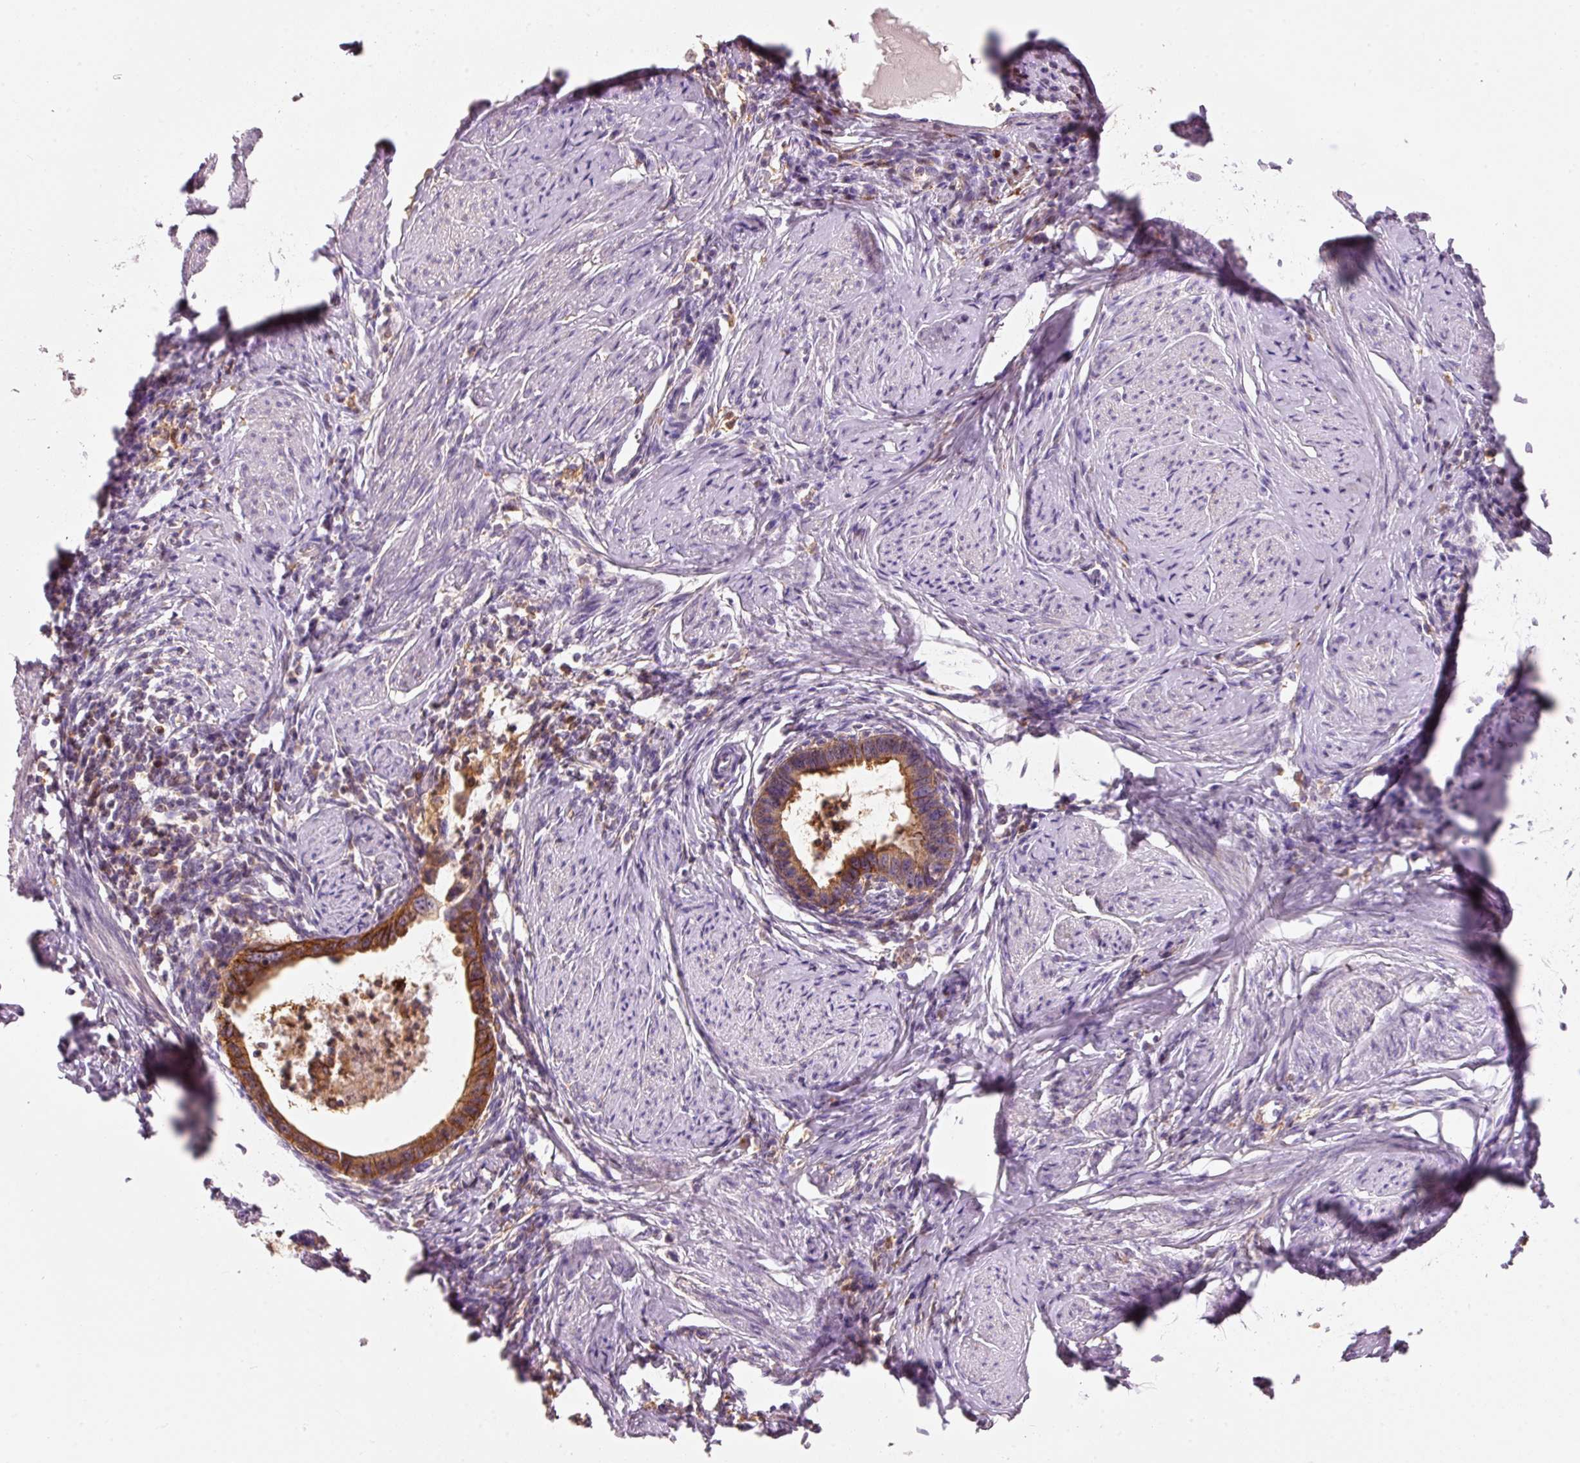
{"staining": {"intensity": "strong", "quantity": ">75%", "location": "cytoplasmic/membranous"}, "tissue": "cervical cancer", "cell_type": "Tumor cells", "image_type": "cancer", "snomed": [{"axis": "morphology", "description": "Adenocarcinoma, NOS"}, {"axis": "topography", "description": "Cervix"}], "caption": "This histopathology image demonstrates immunohistochemistry staining of cervical cancer, with high strong cytoplasmic/membranous staining in about >75% of tumor cells.", "gene": "IQGAP2", "patient": {"sex": "female", "age": 36}}